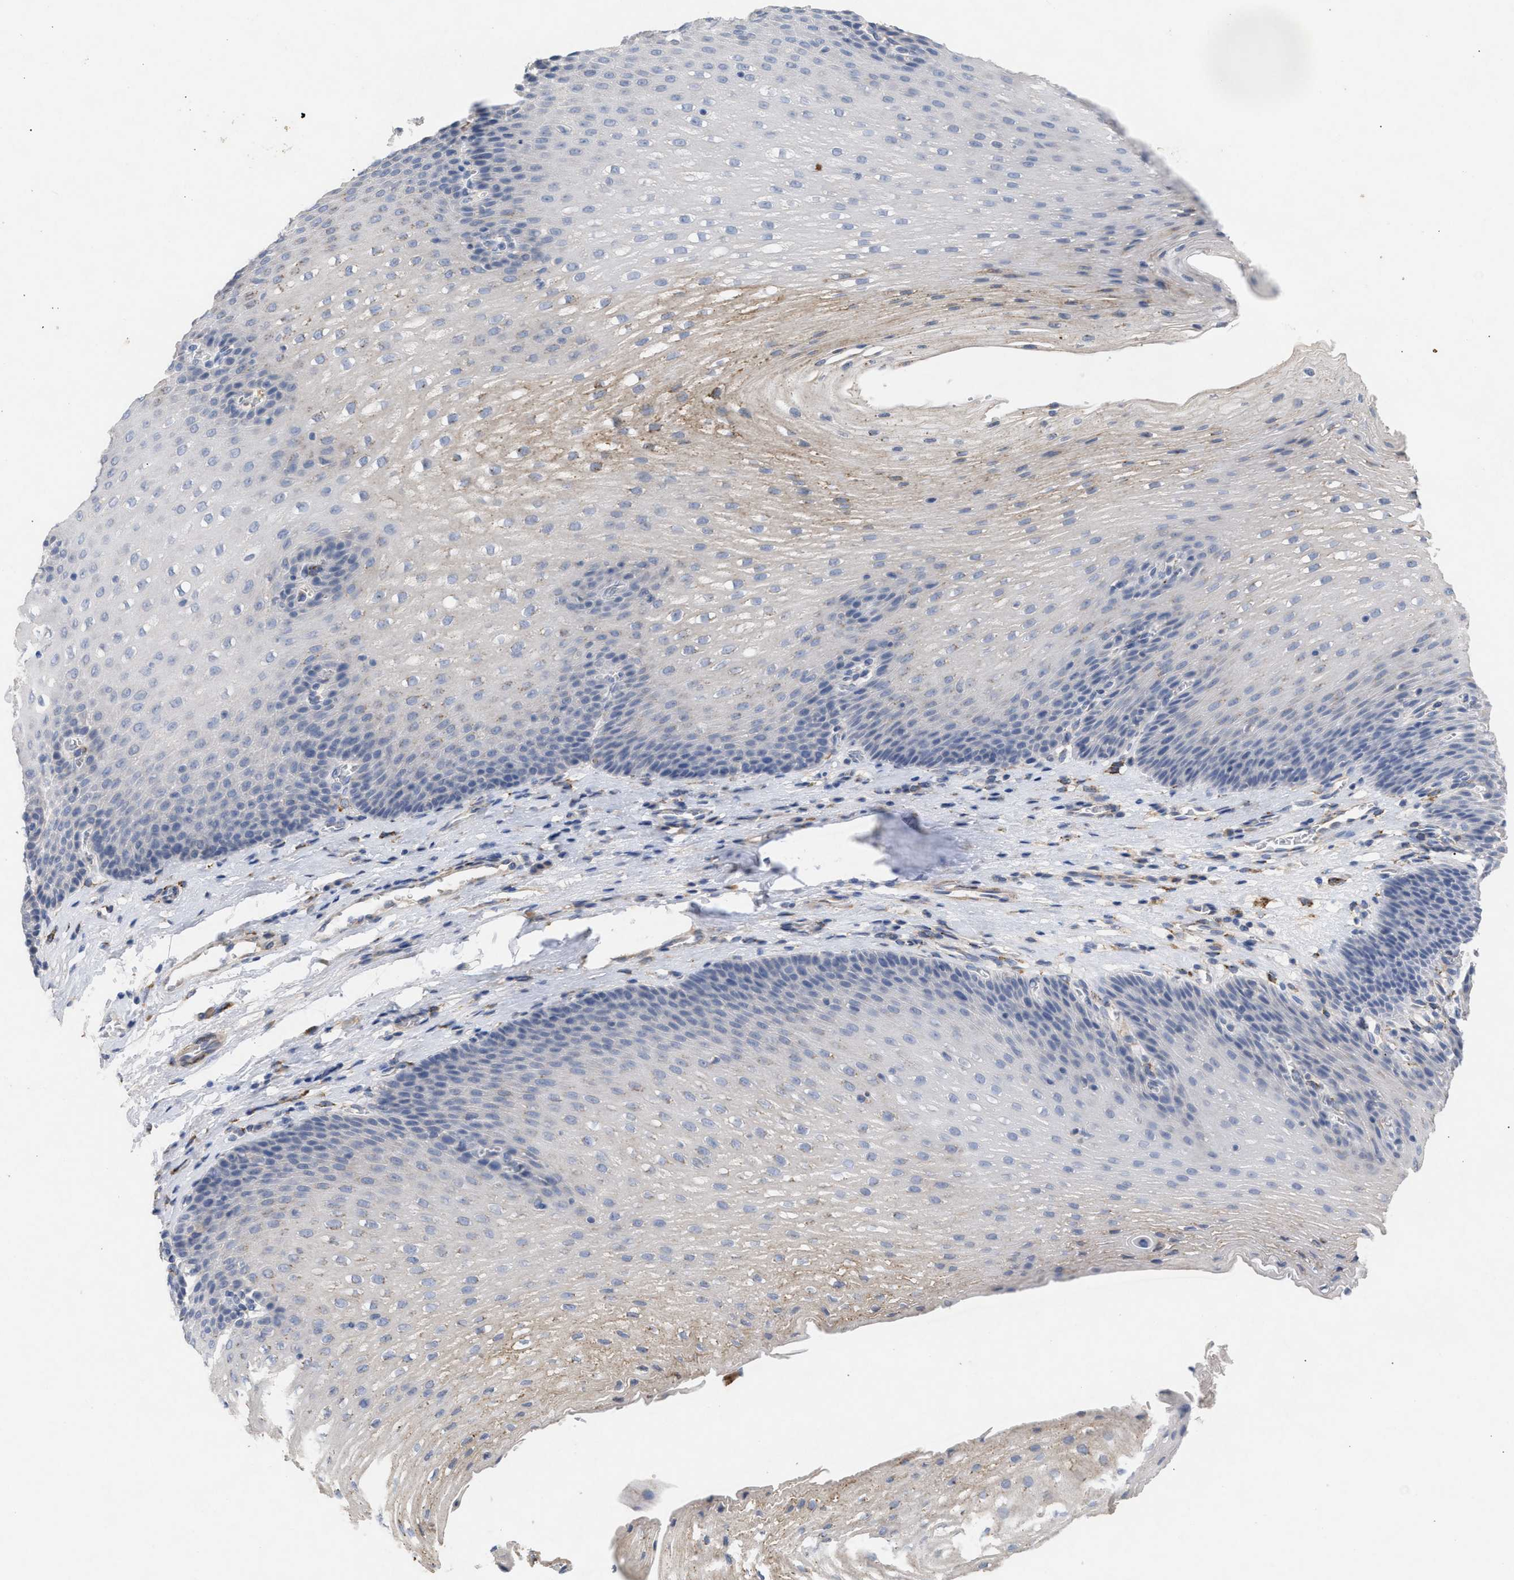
{"staining": {"intensity": "negative", "quantity": "none", "location": "none"}, "tissue": "esophagus", "cell_type": "Squamous epithelial cells", "image_type": "normal", "snomed": [{"axis": "morphology", "description": "Normal tissue, NOS"}, {"axis": "topography", "description": "Esophagus"}], "caption": "An image of human esophagus is negative for staining in squamous epithelial cells. Nuclei are stained in blue.", "gene": "SELENOM", "patient": {"sex": "male", "age": 48}}